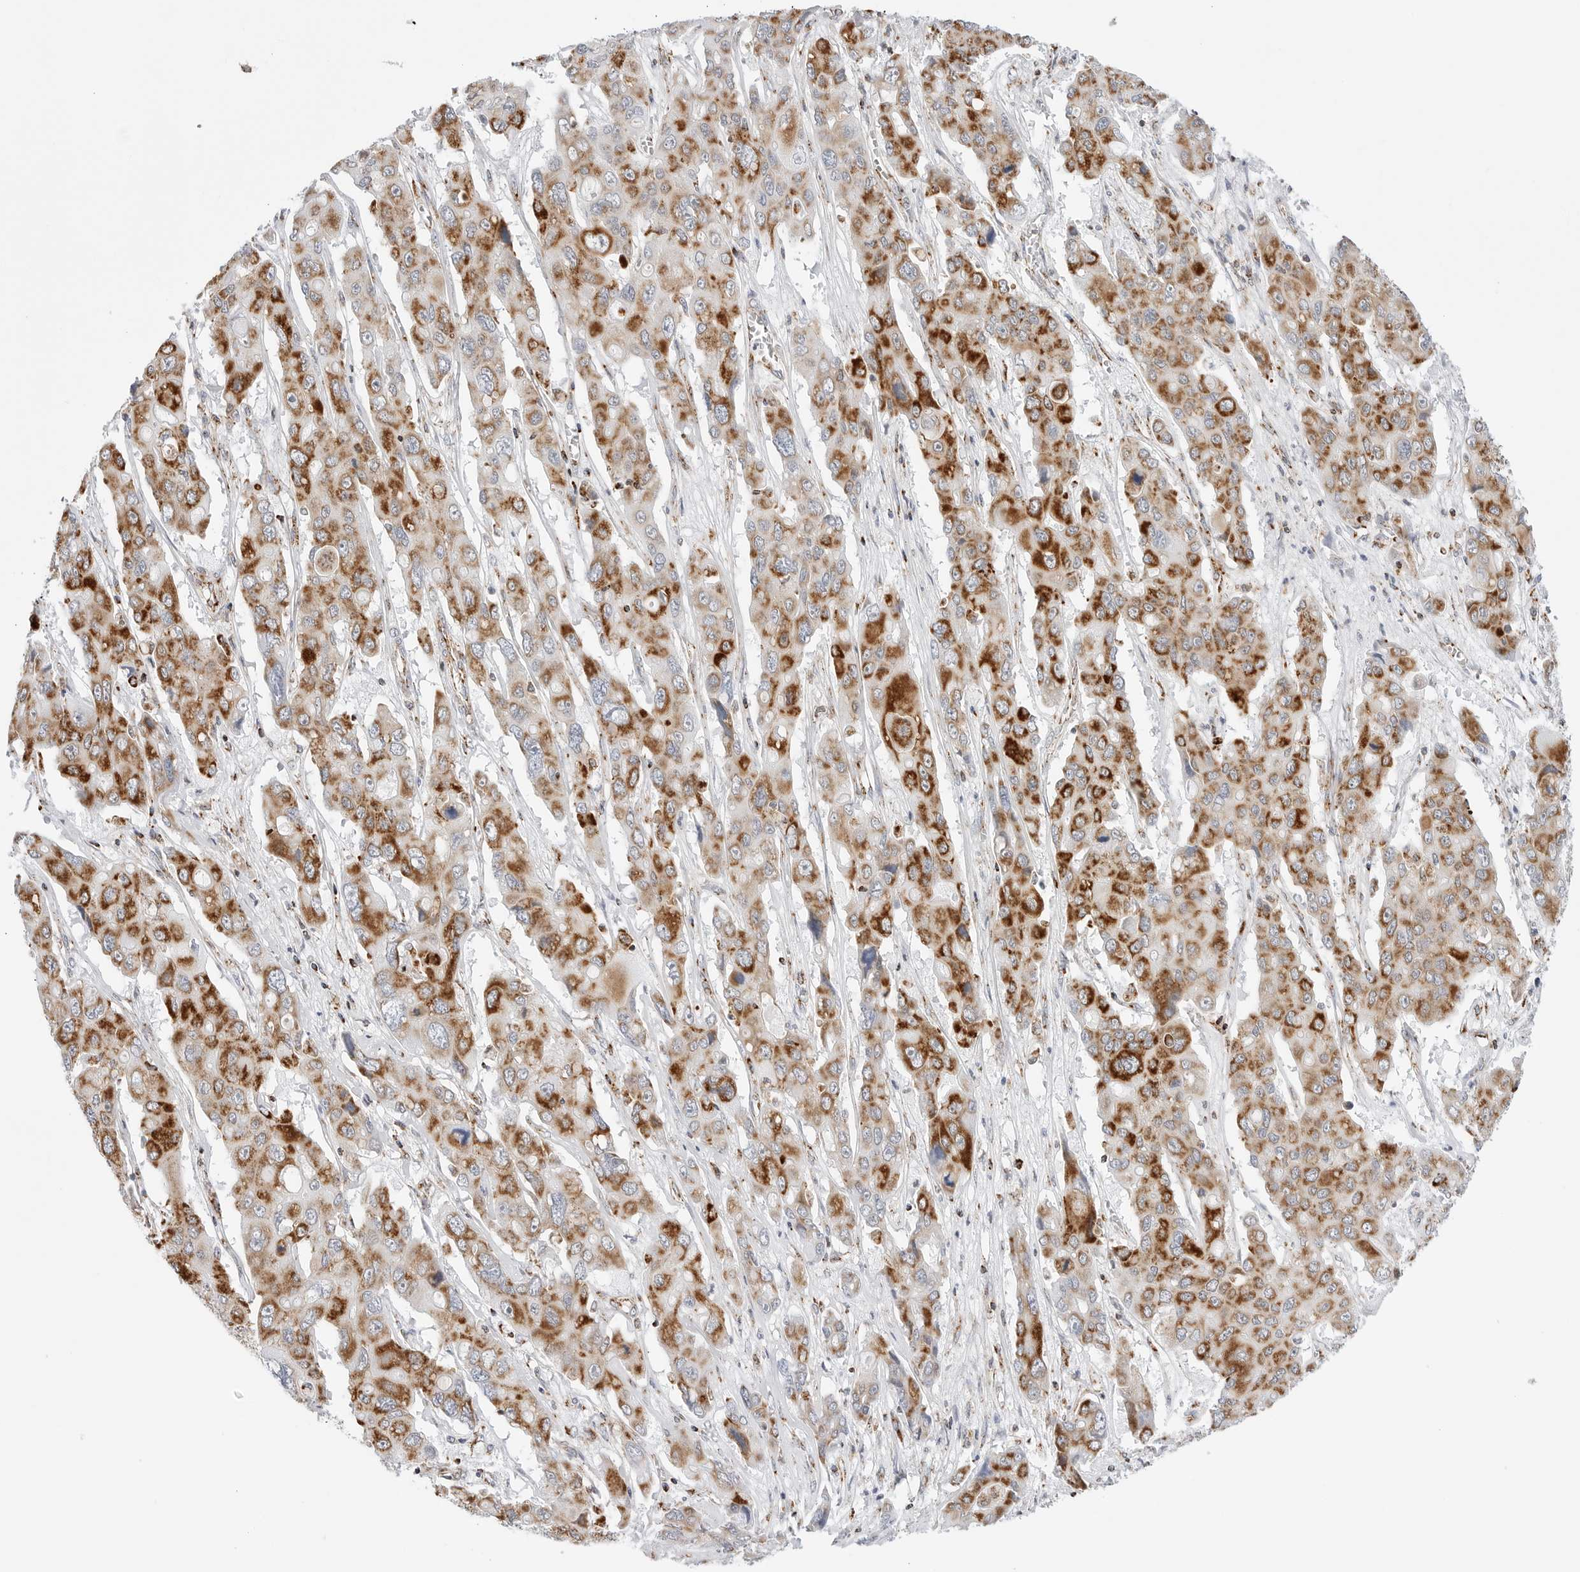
{"staining": {"intensity": "strong", "quantity": "25%-75%", "location": "cytoplasmic/membranous"}, "tissue": "liver cancer", "cell_type": "Tumor cells", "image_type": "cancer", "snomed": [{"axis": "morphology", "description": "Cholangiocarcinoma"}, {"axis": "topography", "description": "Liver"}], "caption": "The photomicrograph exhibits staining of cholangiocarcinoma (liver), revealing strong cytoplasmic/membranous protein expression (brown color) within tumor cells.", "gene": "ATP5IF1", "patient": {"sex": "male", "age": 67}}